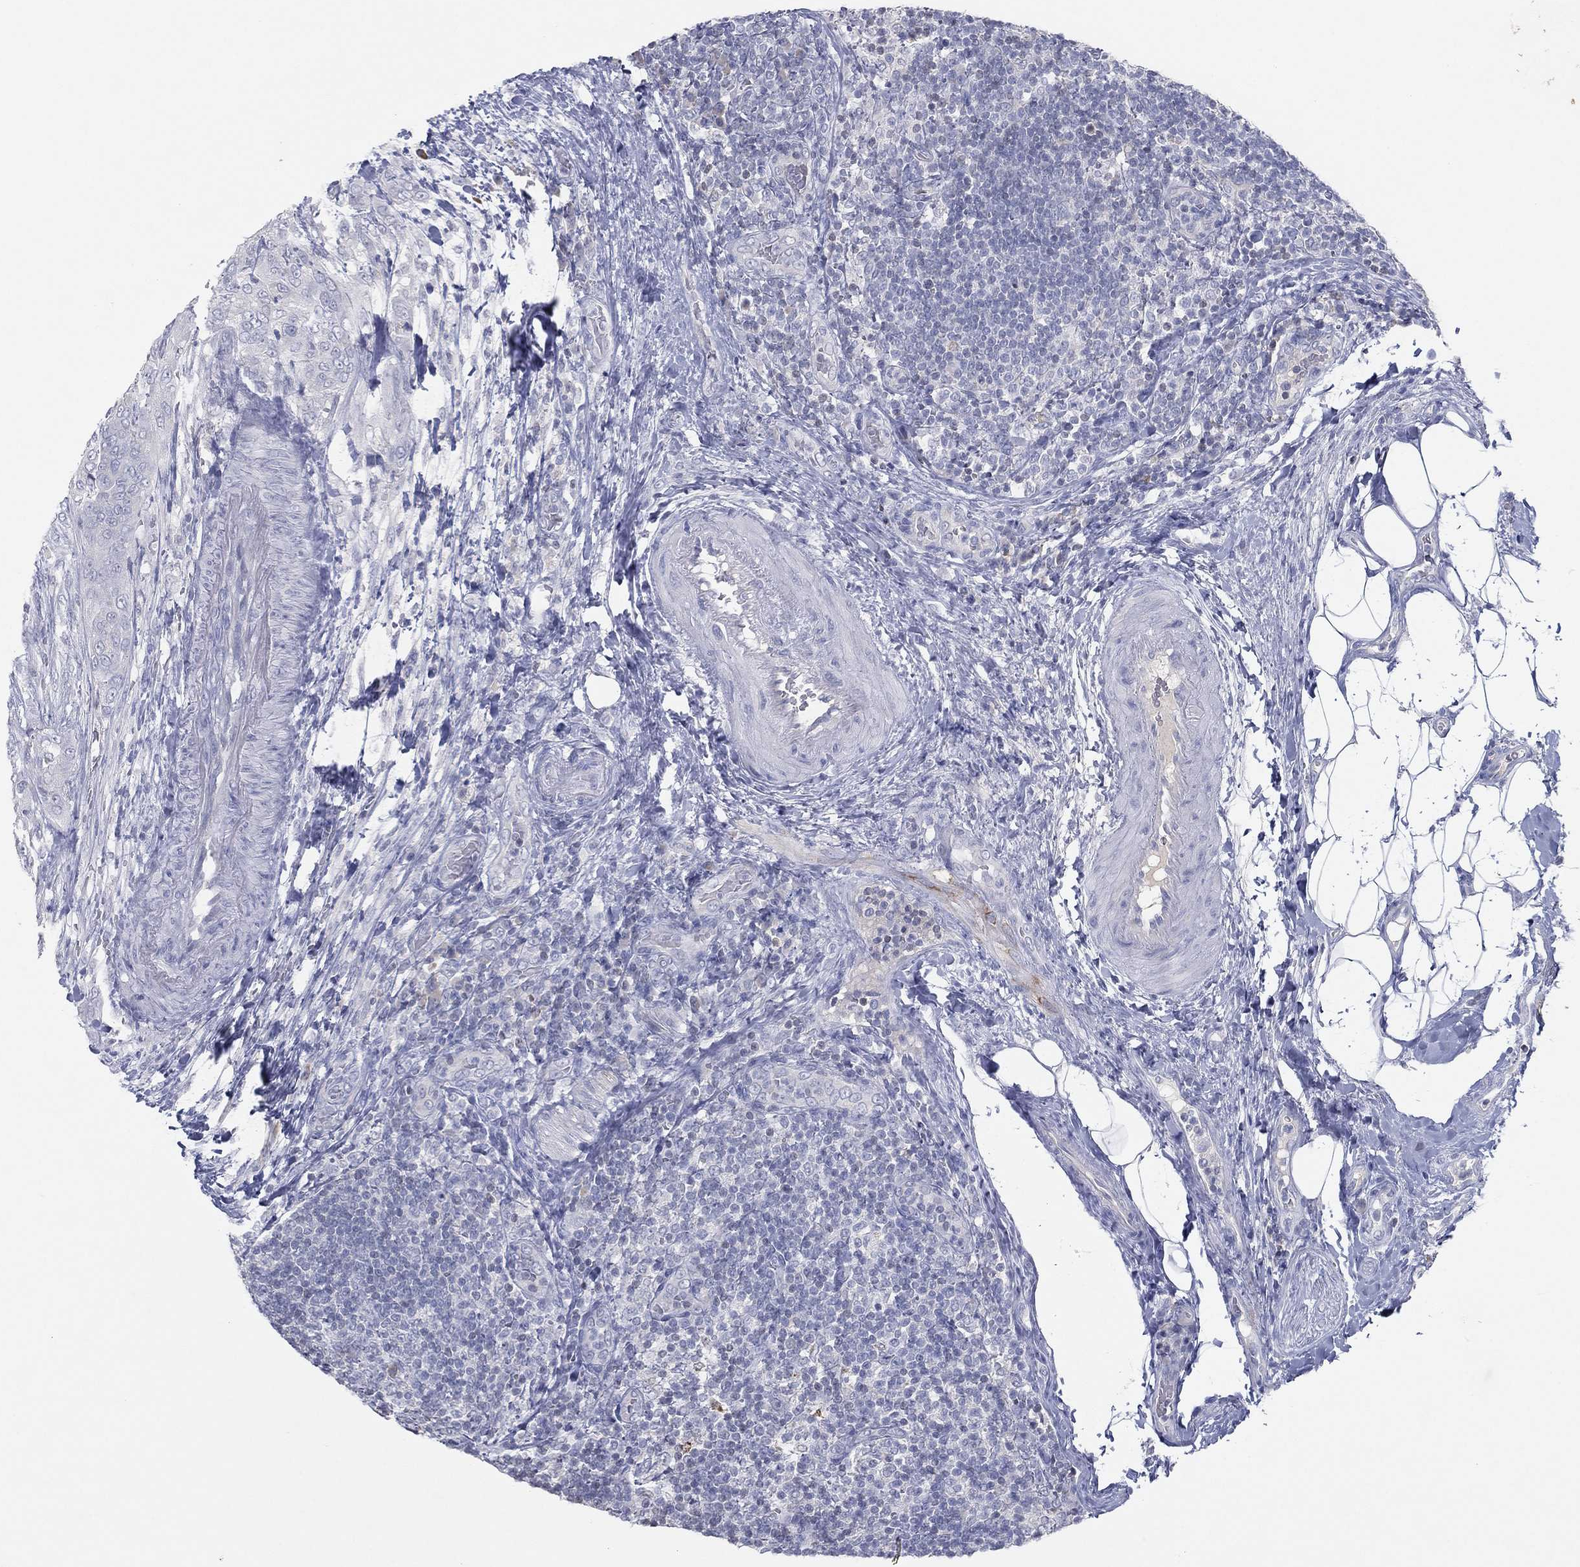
{"staining": {"intensity": "negative", "quantity": "none", "location": "none"}, "tissue": "thyroid cancer", "cell_type": "Tumor cells", "image_type": "cancer", "snomed": [{"axis": "morphology", "description": "Papillary adenocarcinoma, NOS"}, {"axis": "topography", "description": "Thyroid gland"}], "caption": "DAB immunohistochemical staining of thyroid cancer (papillary adenocarcinoma) shows no significant staining in tumor cells.", "gene": "CPT1B", "patient": {"sex": "male", "age": 61}}